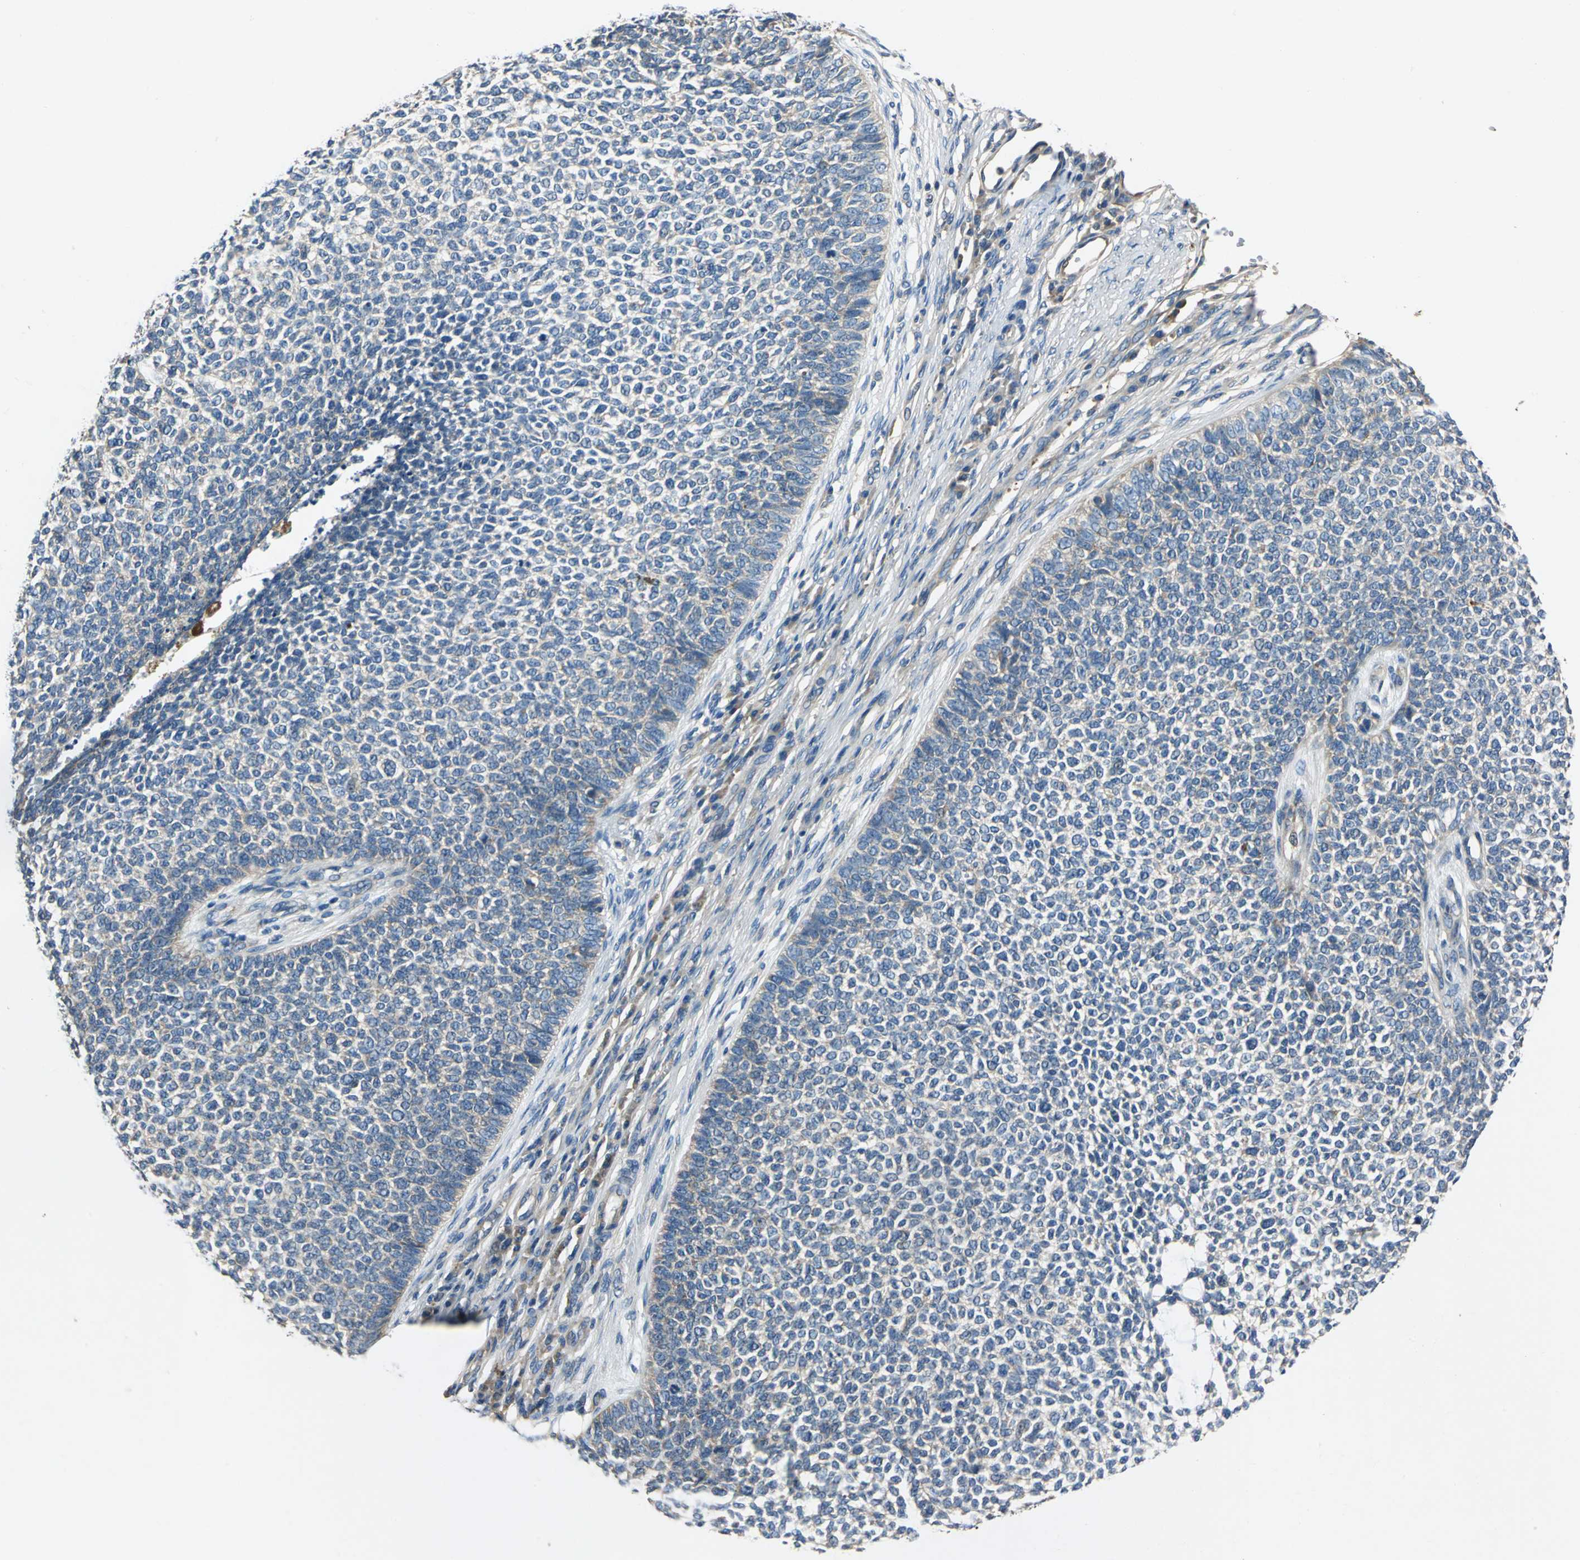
{"staining": {"intensity": "weak", "quantity": "25%-75%", "location": "cytoplasmic/membranous"}, "tissue": "skin cancer", "cell_type": "Tumor cells", "image_type": "cancer", "snomed": [{"axis": "morphology", "description": "Basal cell carcinoma"}, {"axis": "topography", "description": "Skin"}], "caption": "About 25%-75% of tumor cells in human skin cancer reveal weak cytoplasmic/membranous protein expression as visualized by brown immunohistochemical staining.", "gene": "DDX3Y", "patient": {"sex": "female", "age": 84}}